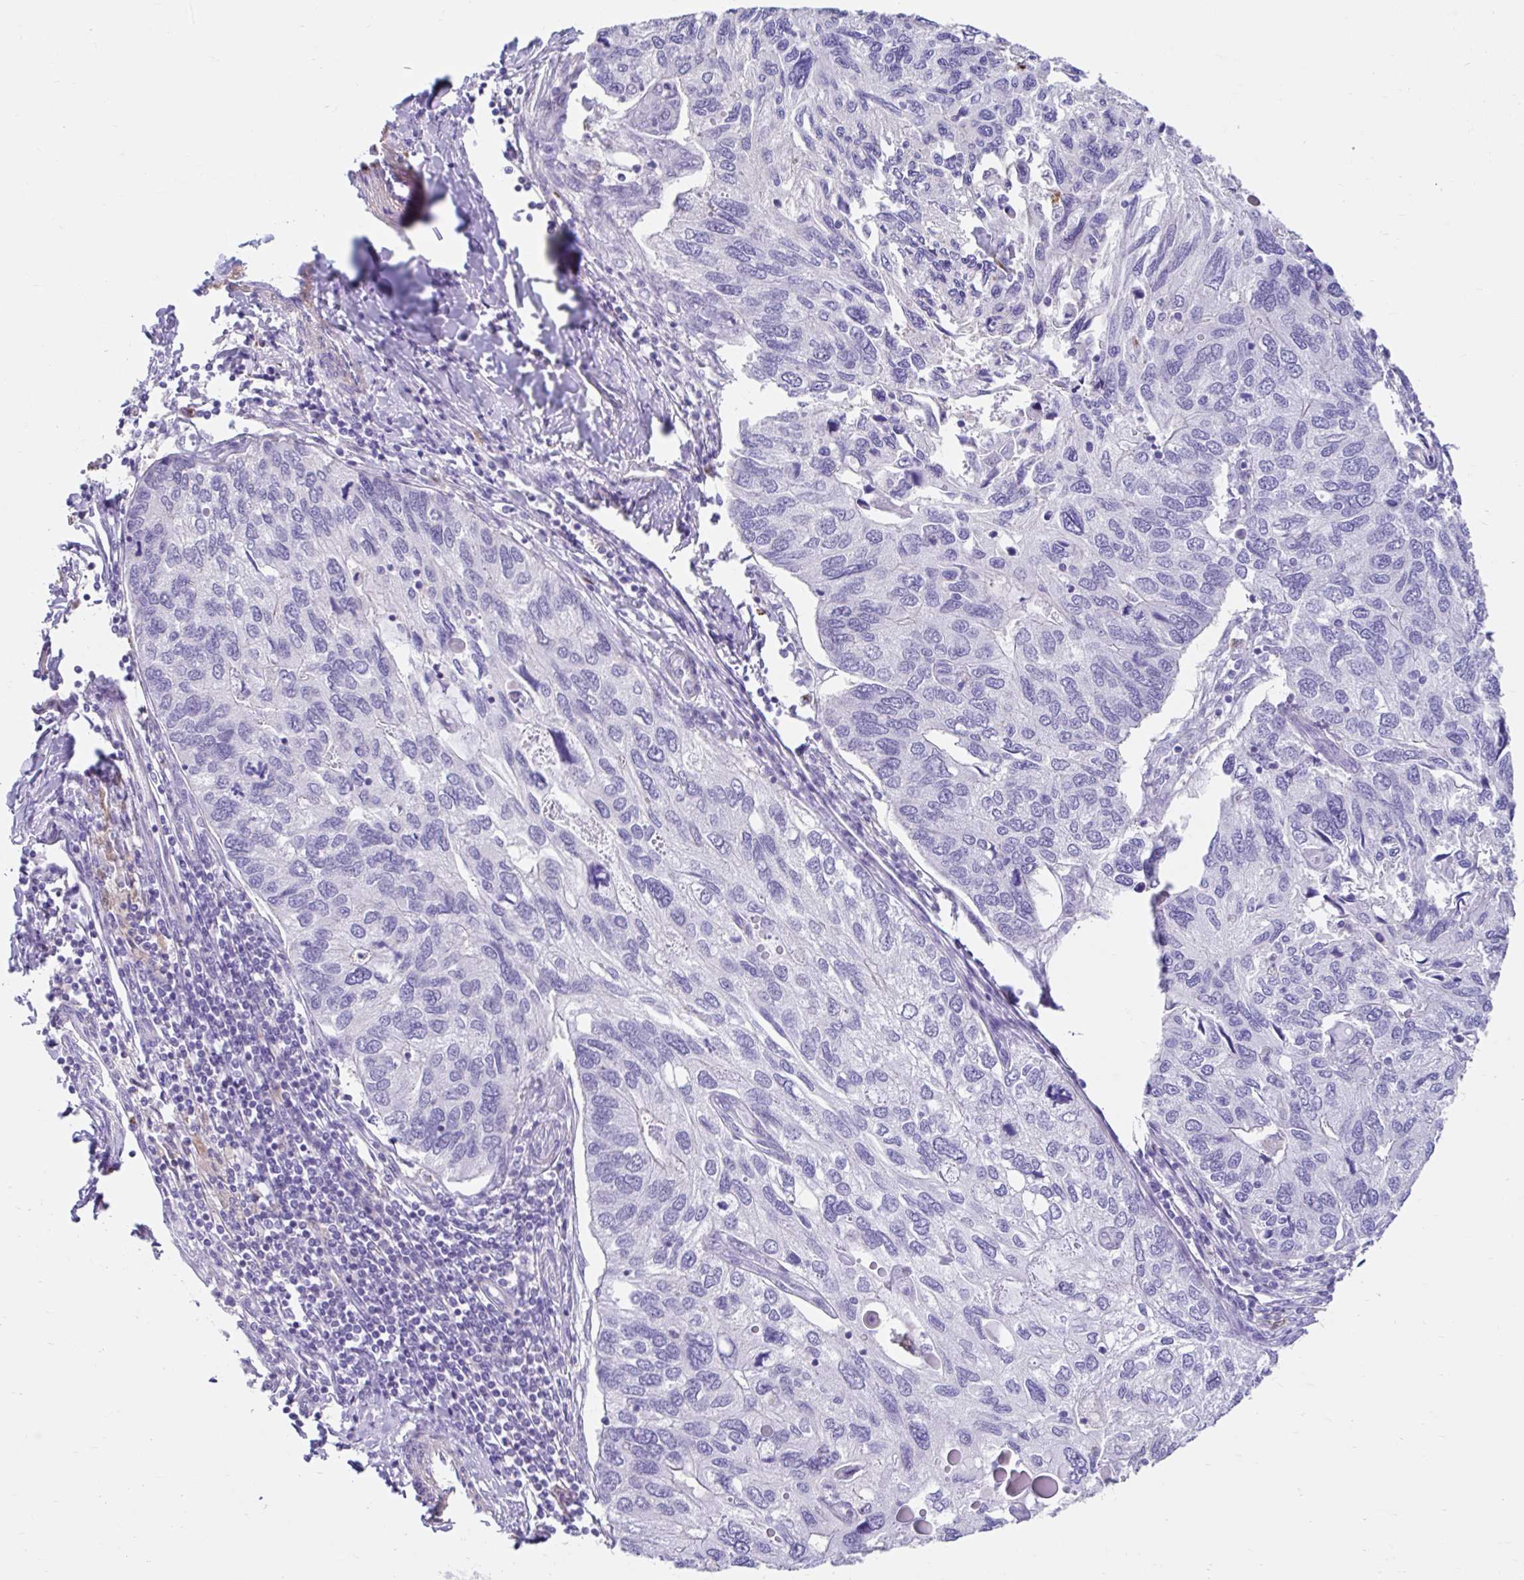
{"staining": {"intensity": "negative", "quantity": "none", "location": "none"}, "tissue": "endometrial cancer", "cell_type": "Tumor cells", "image_type": "cancer", "snomed": [{"axis": "morphology", "description": "Carcinoma, NOS"}, {"axis": "topography", "description": "Uterus"}], "caption": "This is a micrograph of immunohistochemistry staining of carcinoma (endometrial), which shows no staining in tumor cells. (DAB (3,3'-diaminobenzidine) immunohistochemistry (IHC) visualized using brightfield microscopy, high magnification).", "gene": "DCAF17", "patient": {"sex": "female", "age": 76}}